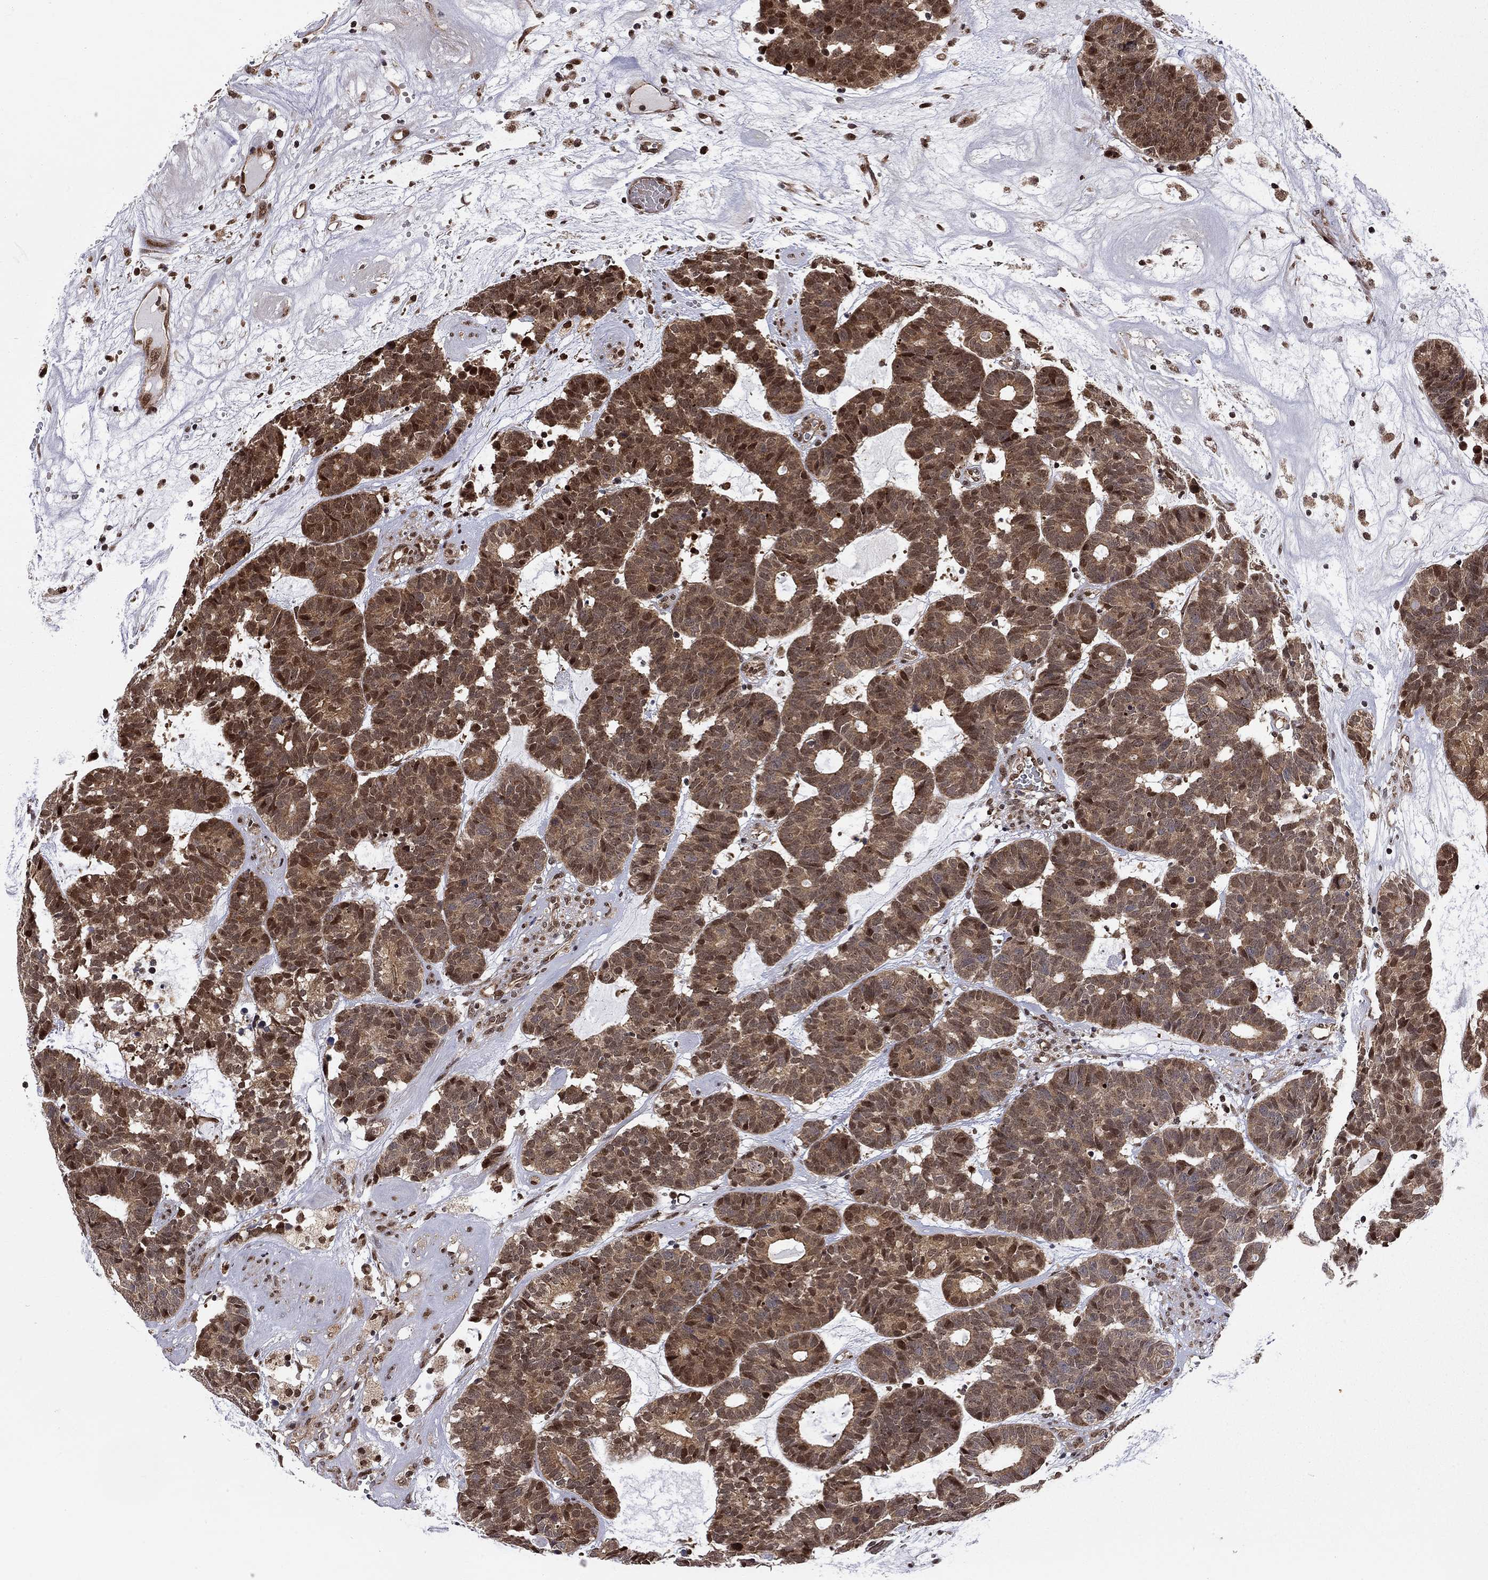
{"staining": {"intensity": "moderate", "quantity": "25%-75%", "location": "cytoplasmic/membranous,nuclear"}, "tissue": "head and neck cancer", "cell_type": "Tumor cells", "image_type": "cancer", "snomed": [{"axis": "morphology", "description": "Adenocarcinoma, NOS"}, {"axis": "topography", "description": "Head-Neck"}], "caption": "About 25%-75% of tumor cells in head and neck cancer (adenocarcinoma) show moderate cytoplasmic/membranous and nuclear protein expression as visualized by brown immunohistochemical staining.", "gene": "ELOB", "patient": {"sex": "female", "age": 81}}